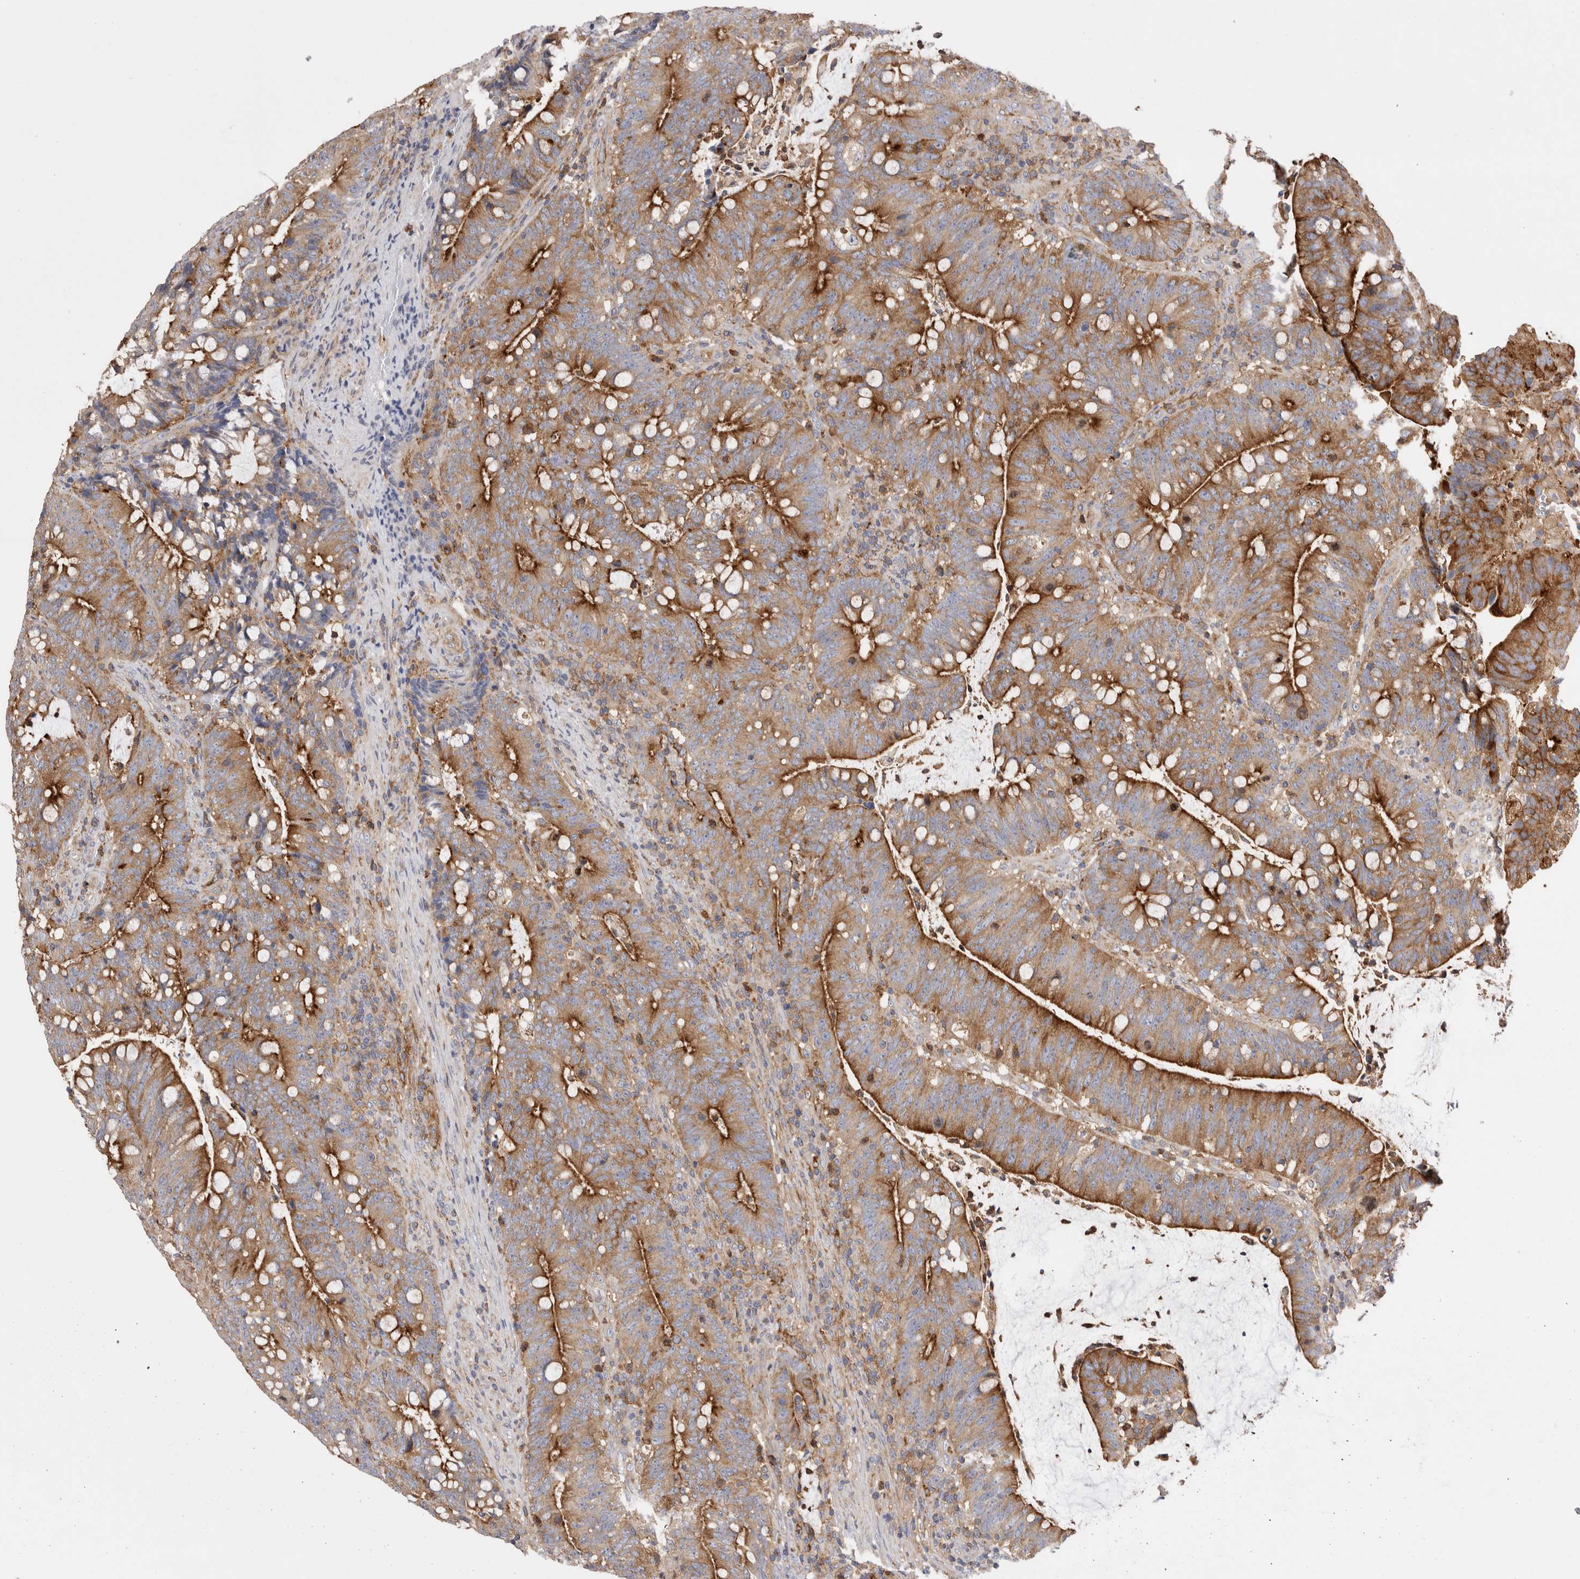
{"staining": {"intensity": "strong", "quantity": ">75%", "location": "cytoplasmic/membranous"}, "tissue": "colorectal cancer", "cell_type": "Tumor cells", "image_type": "cancer", "snomed": [{"axis": "morphology", "description": "Adenocarcinoma, NOS"}, {"axis": "topography", "description": "Colon"}], "caption": "Human colorectal adenocarcinoma stained with a protein marker shows strong staining in tumor cells.", "gene": "RAB11FIP1", "patient": {"sex": "female", "age": 66}}